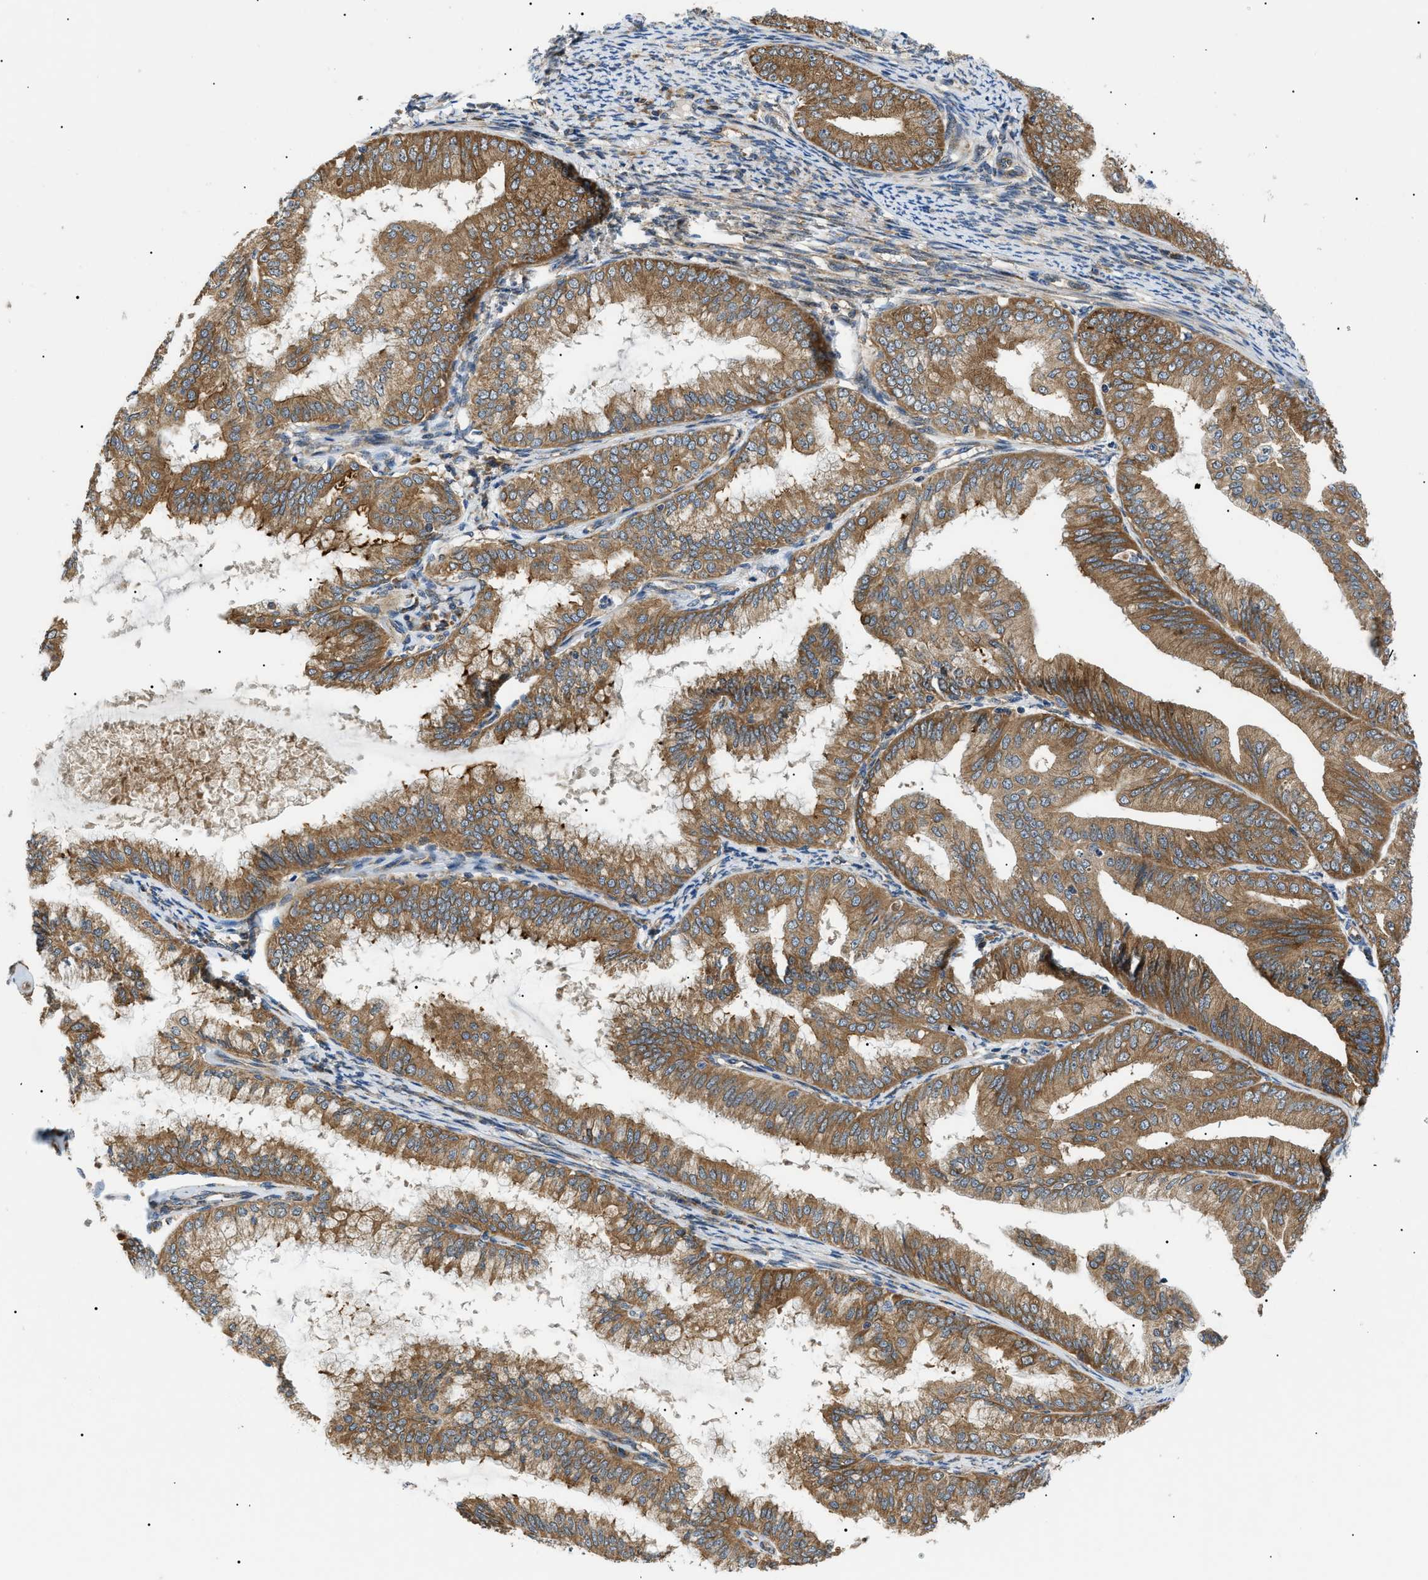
{"staining": {"intensity": "moderate", "quantity": ">75%", "location": "cytoplasmic/membranous"}, "tissue": "endometrial cancer", "cell_type": "Tumor cells", "image_type": "cancer", "snomed": [{"axis": "morphology", "description": "Adenocarcinoma, NOS"}, {"axis": "topography", "description": "Endometrium"}], "caption": "A photomicrograph showing moderate cytoplasmic/membranous positivity in approximately >75% of tumor cells in endometrial cancer (adenocarcinoma), as visualized by brown immunohistochemical staining.", "gene": "SRPK1", "patient": {"sex": "female", "age": 63}}